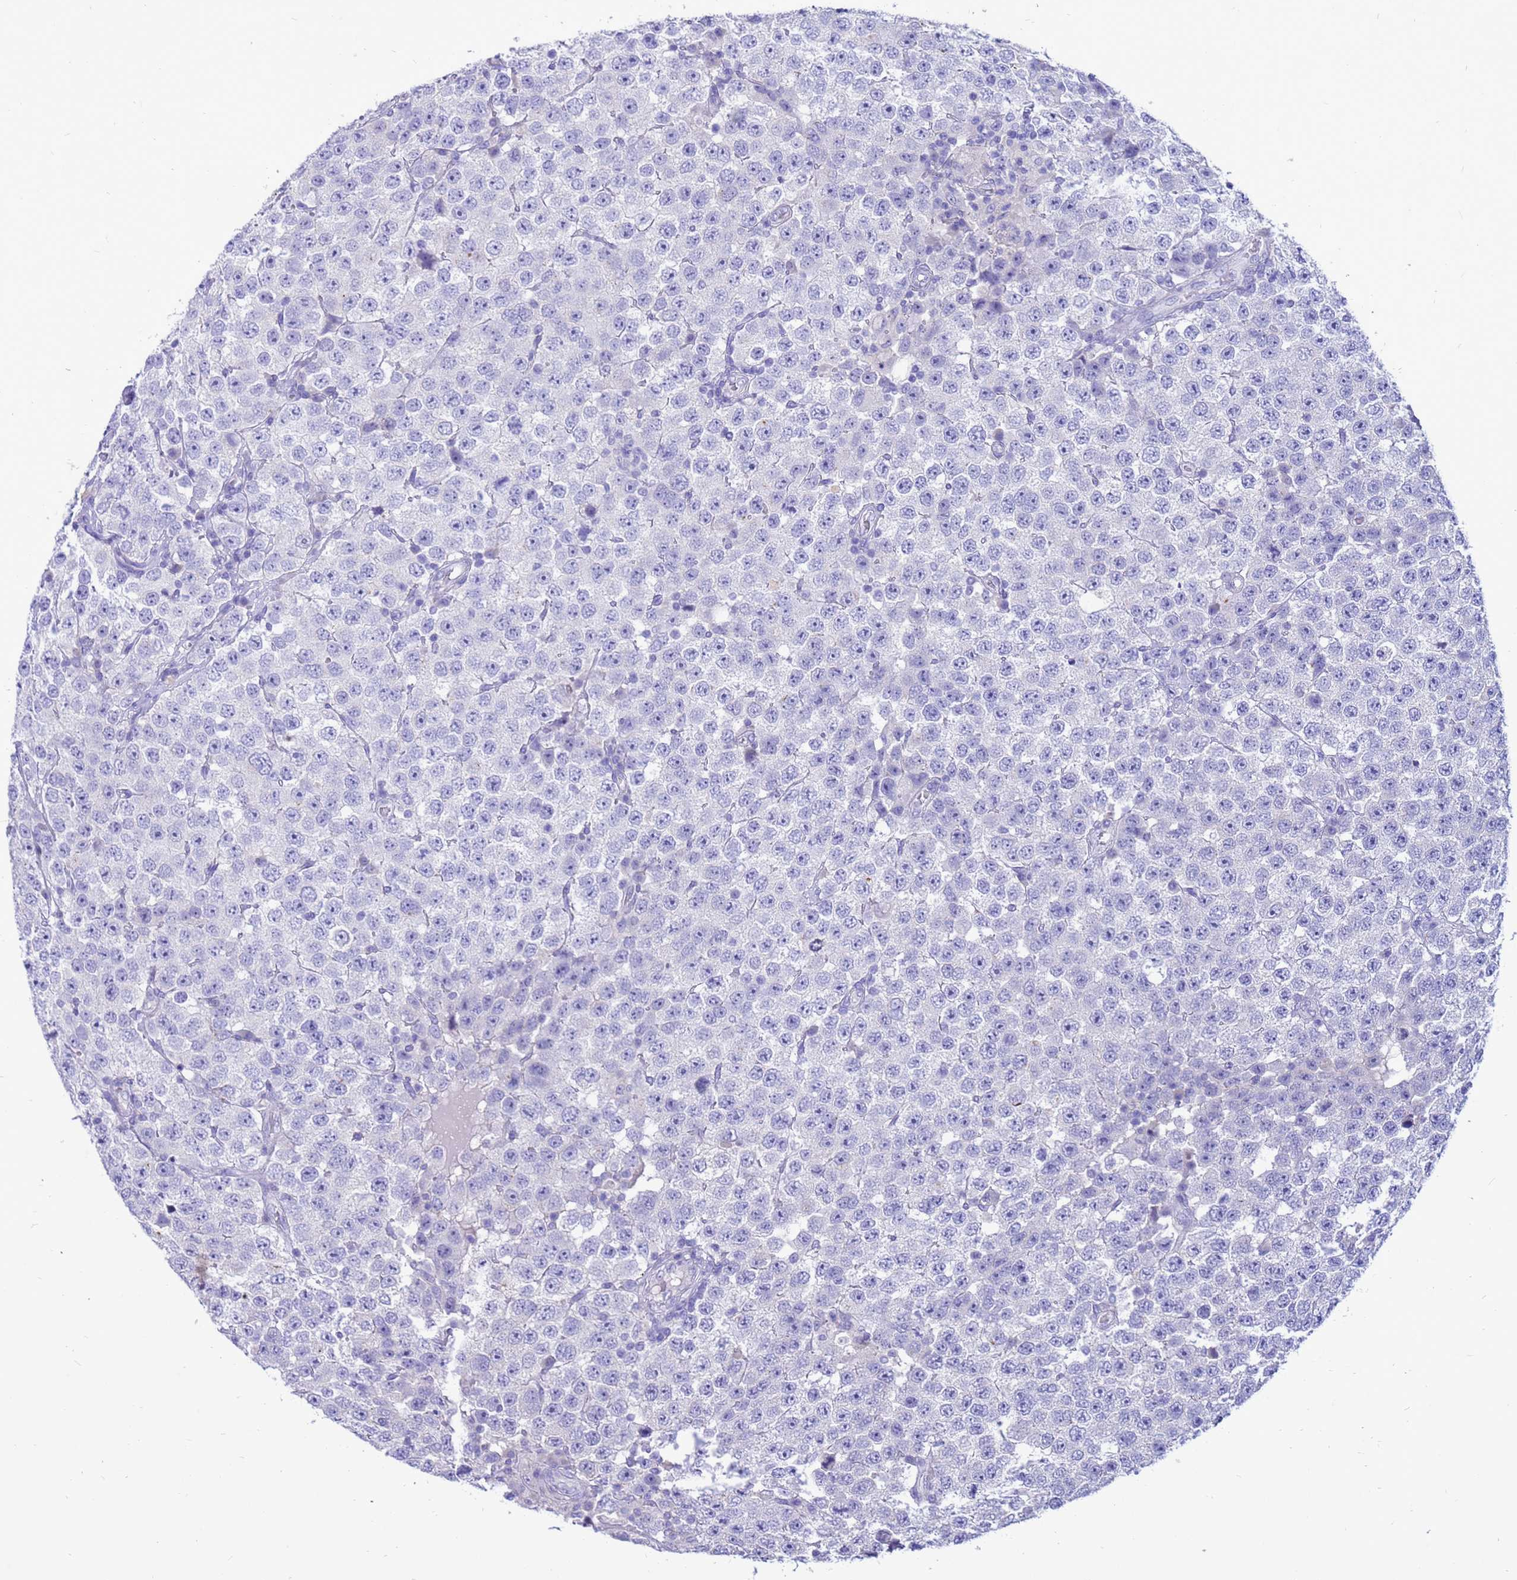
{"staining": {"intensity": "negative", "quantity": "none", "location": "none"}, "tissue": "testis cancer", "cell_type": "Tumor cells", "image_type": "cancer", "snomed": [{"axis": "morphology", "description": "Seminoma, NOS"}, {"axis": "topography", "description": "Testis"}], "caption": "Testis cancer (seminoma) stained for a protein using immunohistochemistry (IHC) shows no staining tumor cells.", "gene": "PDE10A", "patient": {"sex": "male", "age": 28}}